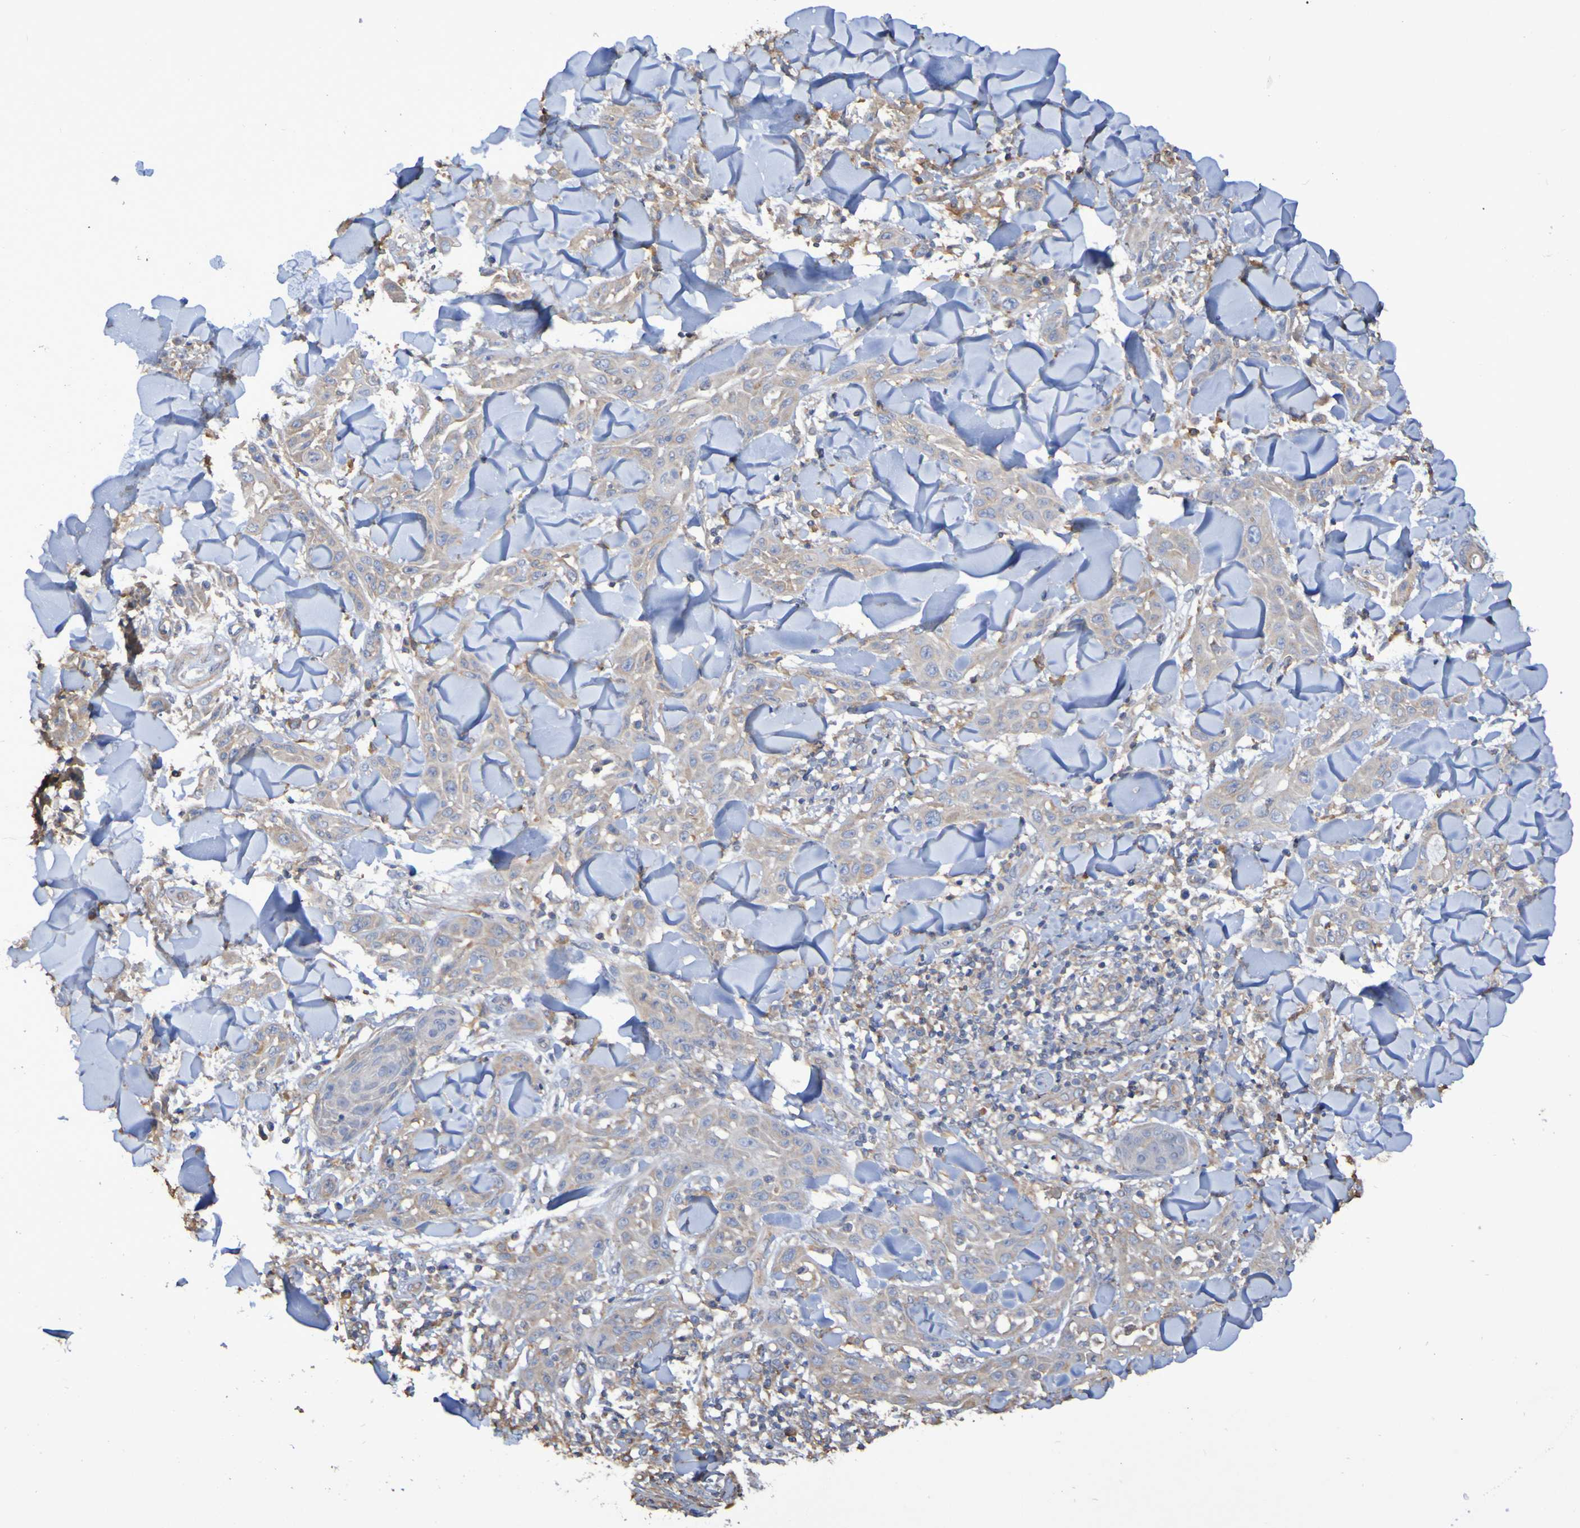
{"staining": {"intensity": "weak", "quantity": ">75%", "location": "cytoplasmic/membranous"}, "tissue": "skin cancer", "cell_type": "Tumor cells", "image_type": "cancer", "snomed": [{"axis": "morphology", "description": "Squamous cell carcinoma, NOS"}, {"axis": "topography", "description": "Skin"}], "caption": "IHC (DAB (3,3'-diaminobenzidine)) staining of human squamous cell carcinoma (skin) reveals weak cytoplasmic/membranous protein expression in approximately >75% of tumor cells. (Stains: DAB in brown, nuclei in blue, Microscopy: brightfield microscopy at high magnification).", "gene": "SYNJ1", "patient": {"sex": "male", "age": 24}}